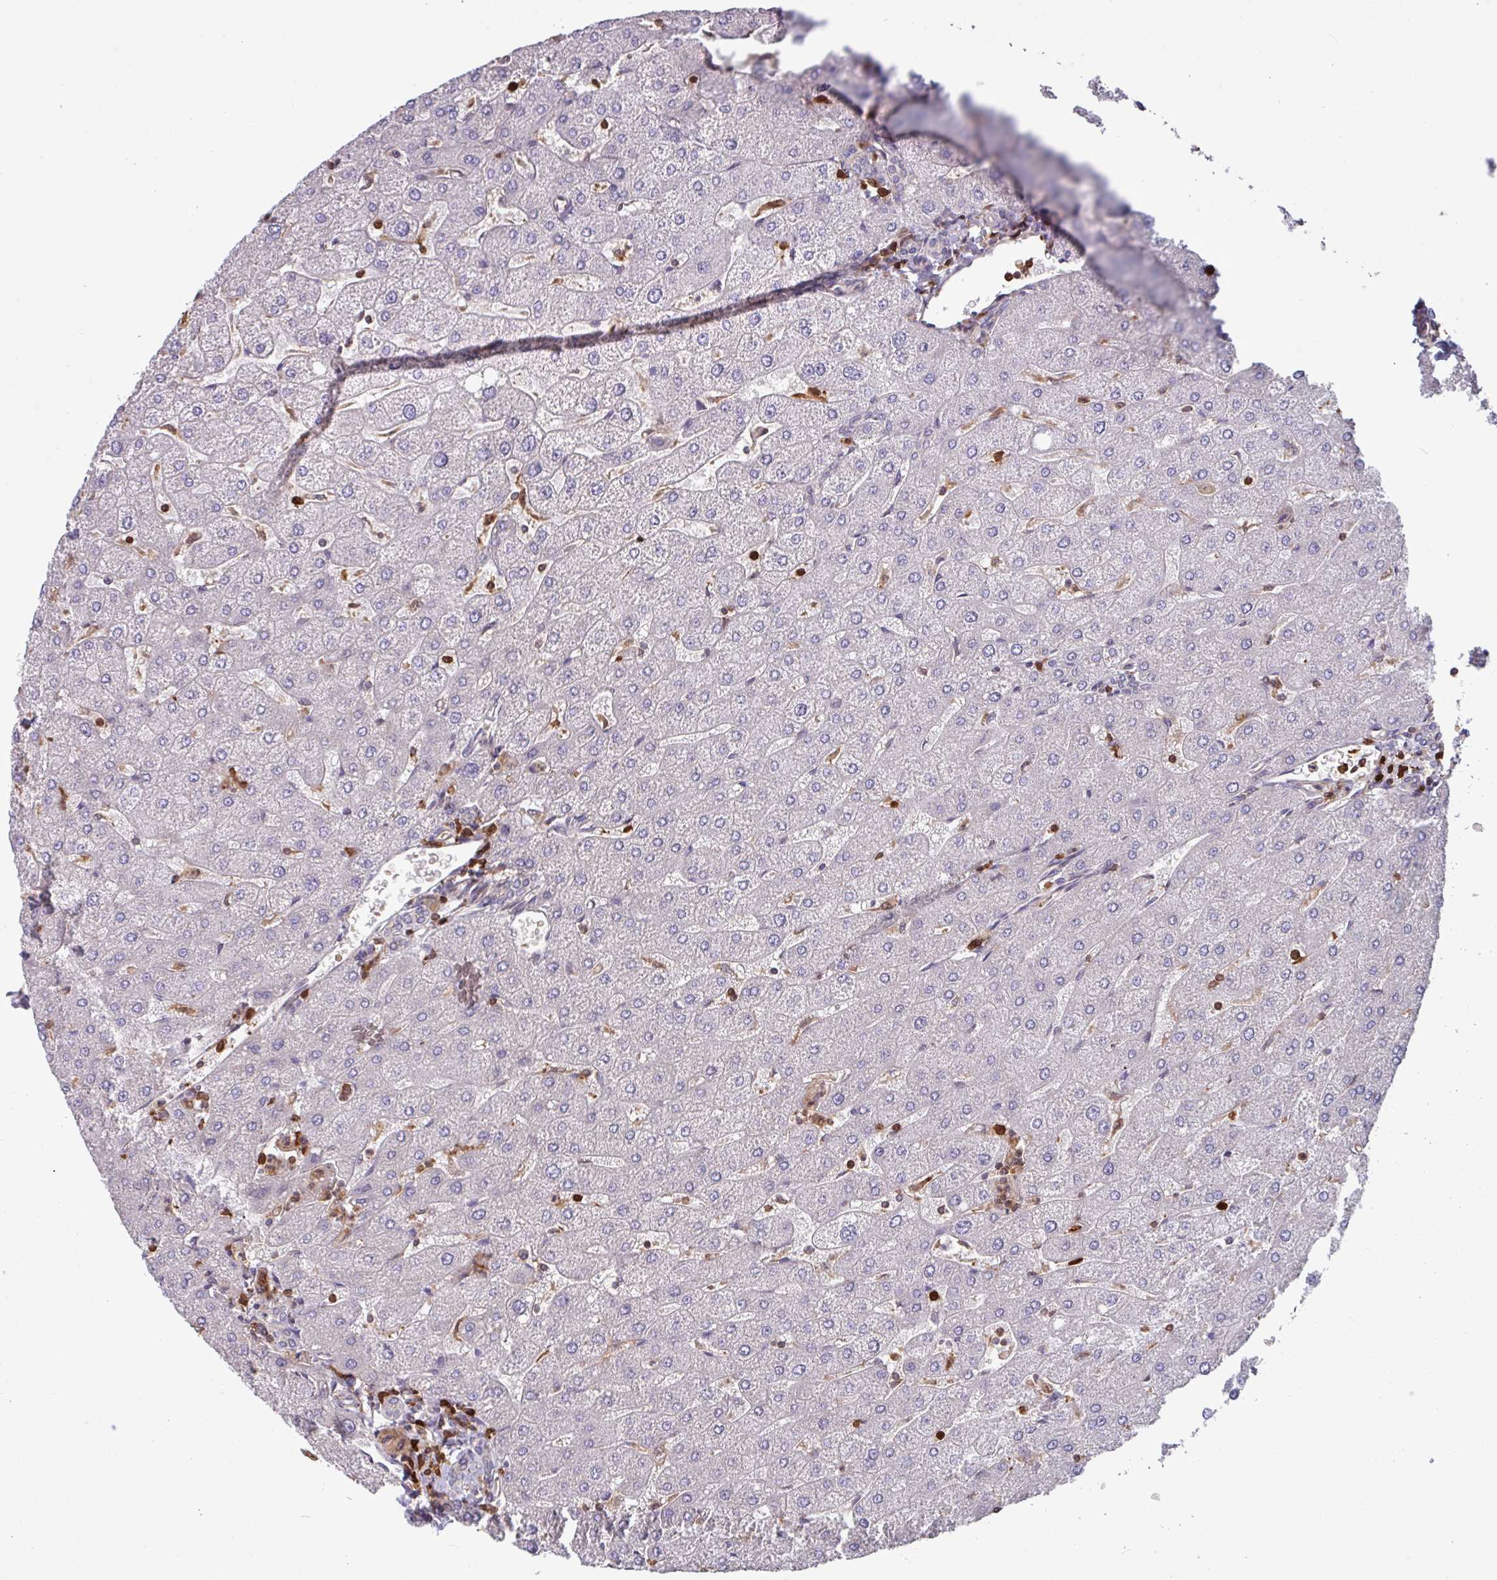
{"staining": {"intensity": "negative", "quantity": "none", "location": "none"}, "tissue": "liver", "cell_type": "Cholangiocytes", "image_type": "normal", "snomed": [{"axis": "morphology", "description": "Normal tissue, NOS"}, {"axis": "topography", "description": "Liver"}], "caption": "Immunohistochemical staining of unremarkable human liver shows no significant expression in cholangiocytes.", "gene": "SEC61G", "patient": {"sex": "male", "age": 67}}